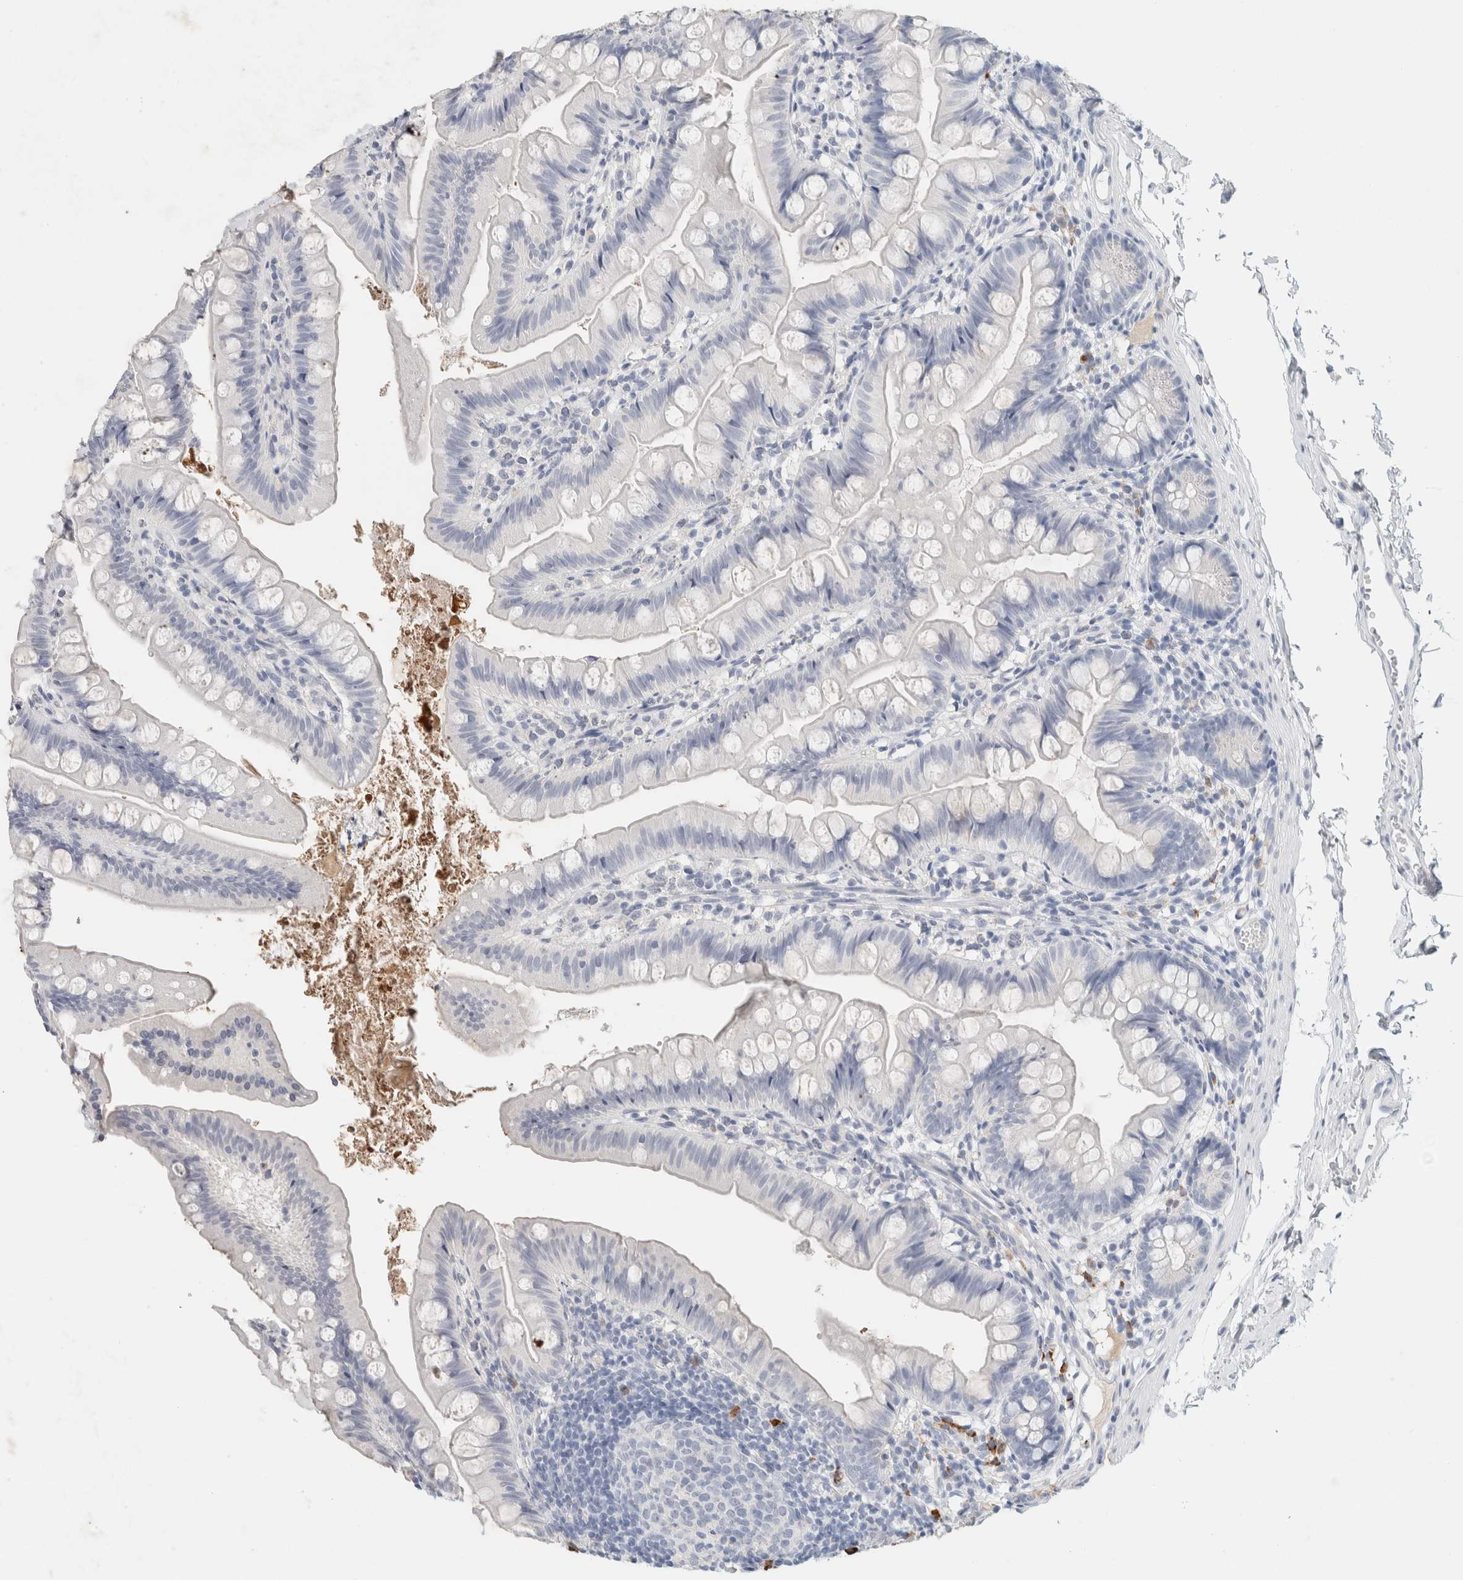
{"staining": {"intensity": "negative", "quantity": "none", "location": "none"}, "tissue": "small intestine", "cell_type": "Glandular cells", "image_type": "normal", "snomed": [{"axis": "morphology", "description": "Normal tissue, NOS"}, {"axis": "topography", "description": "Small intestine"}], "caption": "DAB immunohistochemical staining of normal small intestine shows no significant staining in glandular cells.", "gene": "IL6", "patient": {"sex": "male", "age": 7}}